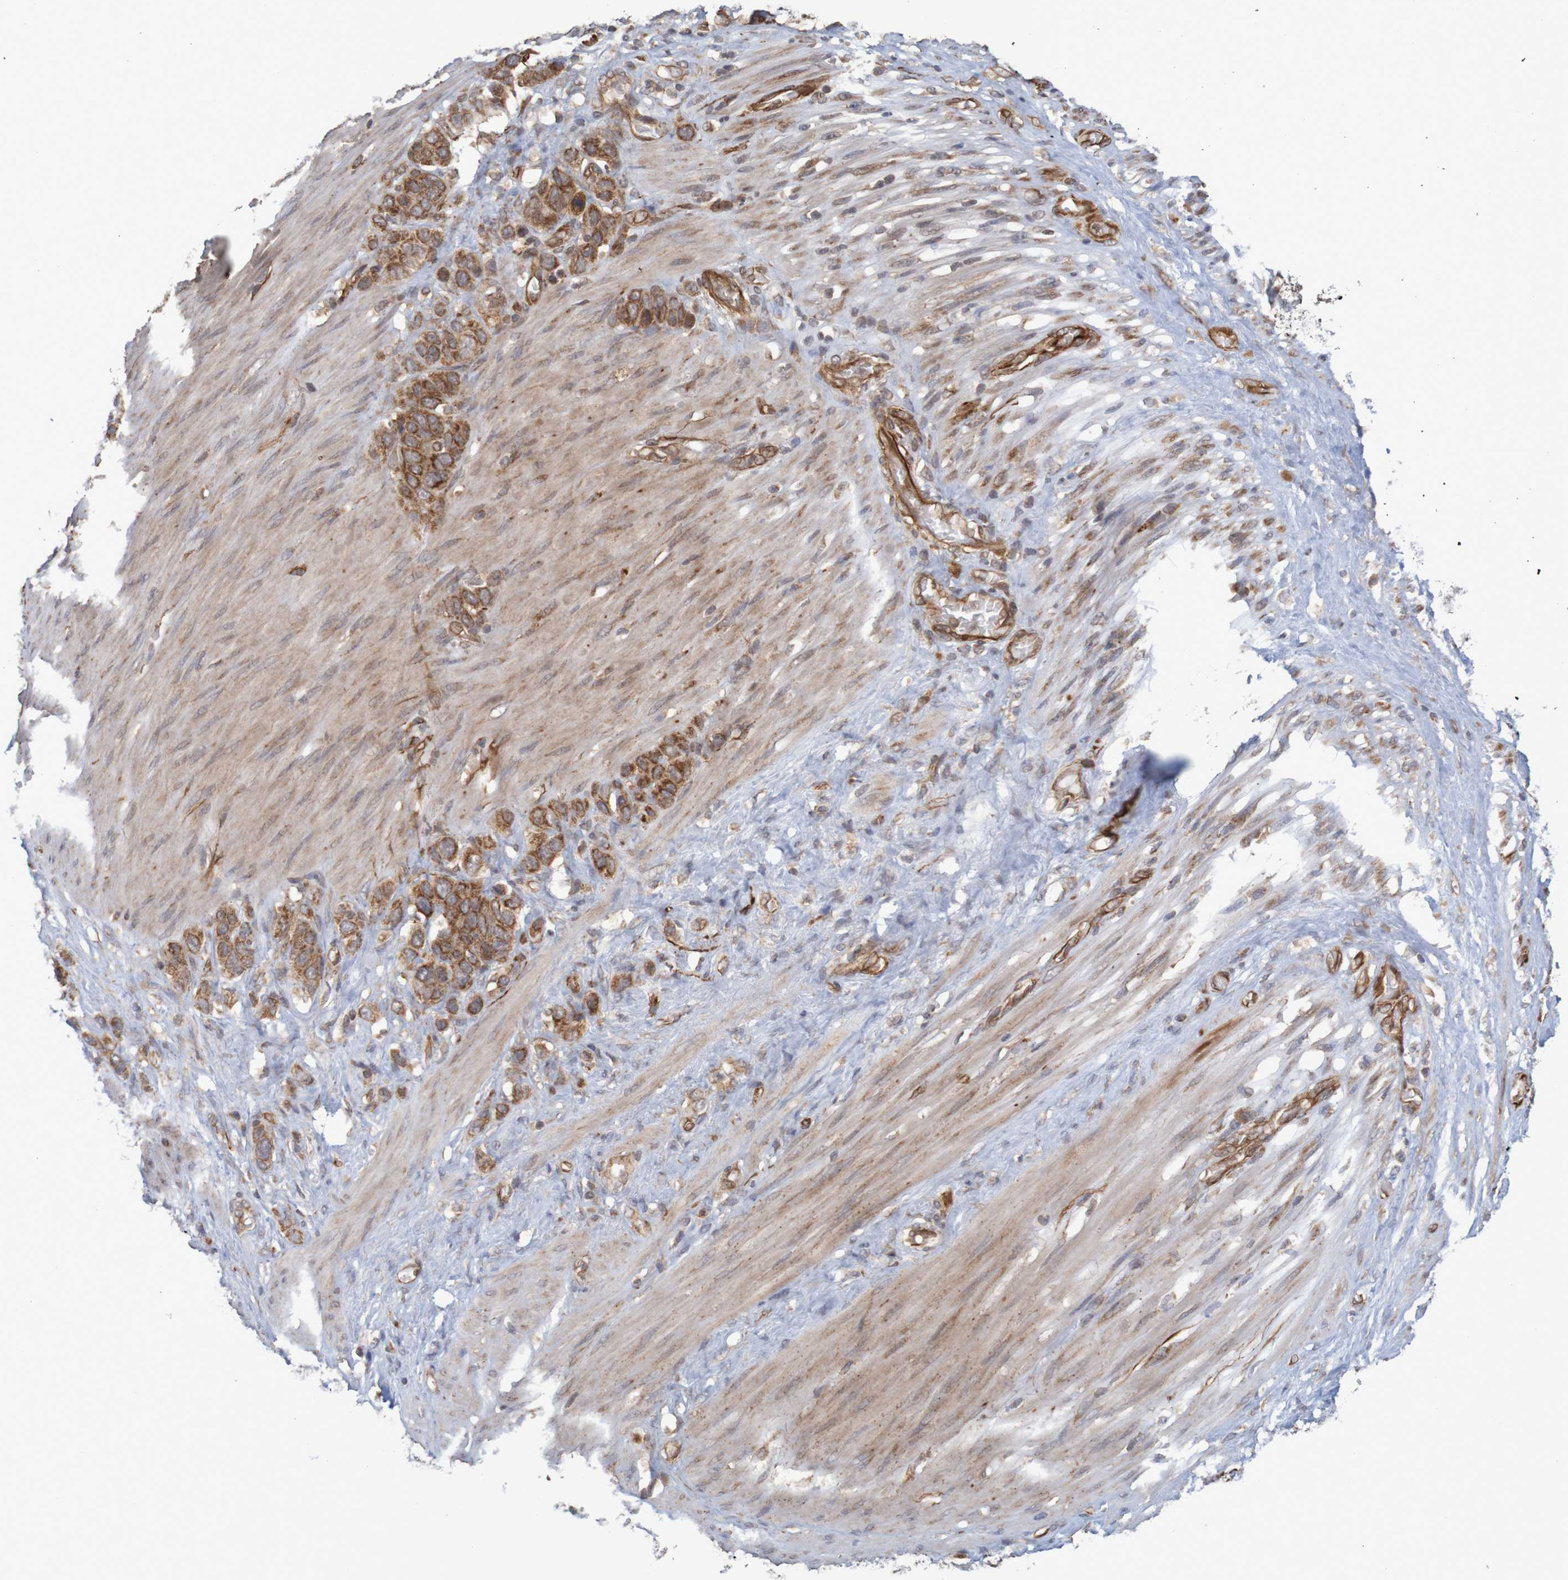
{"staining": {"intensity": "moderate", "quantity": ">75%", "location": "cytoplasmic/membranous"}, "tissue": "stomach cancer", "cell_type": "Tumor cells", "image_type": "cancer", "snomed": [{"axis": "morphology", "description": "Adenocarcinoma, NOS"}, {"axis": "morphology", "description": "Adenocarcinoma, High grade"}, {"axis": "topography", "description": "Stomach, upper"}, {"axis": "topography", "description": "Stomach, lower"}], "caption": "This is a photomicrograph of IHC staining of adenocarcinoma (stomach), which shows moderate expression in the cytoplasmic/membranous of tumor cells.", "gene": "MRPL52", "patient": {"sex": "female", "age": 65}}